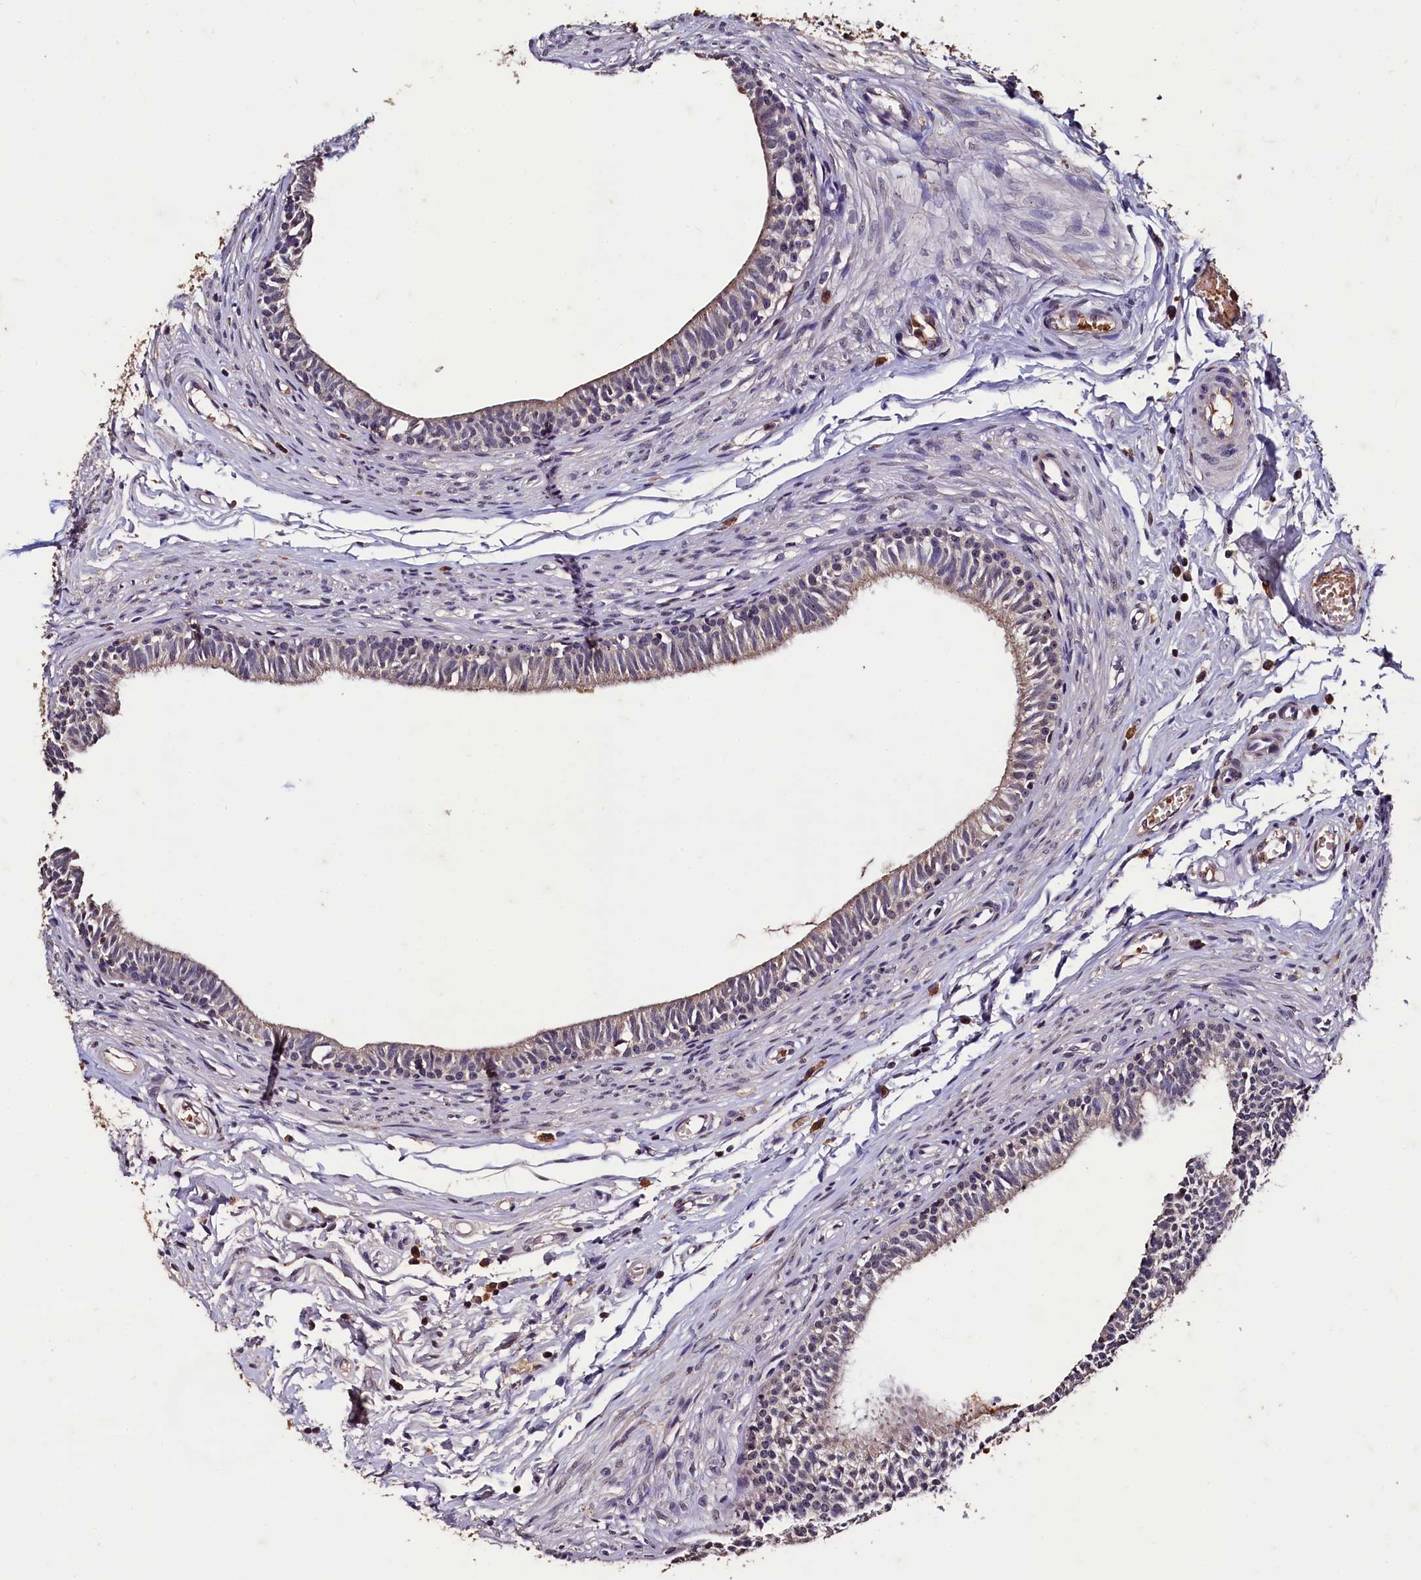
{"staining": {"intensity": "weak", "quantity": "25%-75%", "location": "cytoplasmic/membranous"}, "tissue": "epididymis", "cell_type": "Glandular cells", "image_type": "normal", "snomed": [{"axis": "morphology", "description": "Normal tissue, NOS"}, {"axis": "topography", "description": "Epididymis, spermatic cord, NOS"}], "caption": "Human epididymis stained with a protein marker exhibits weak staining in glandular cells.", "gene": "CSTPP1", "patient": {"sex": "male", "age": 22}}